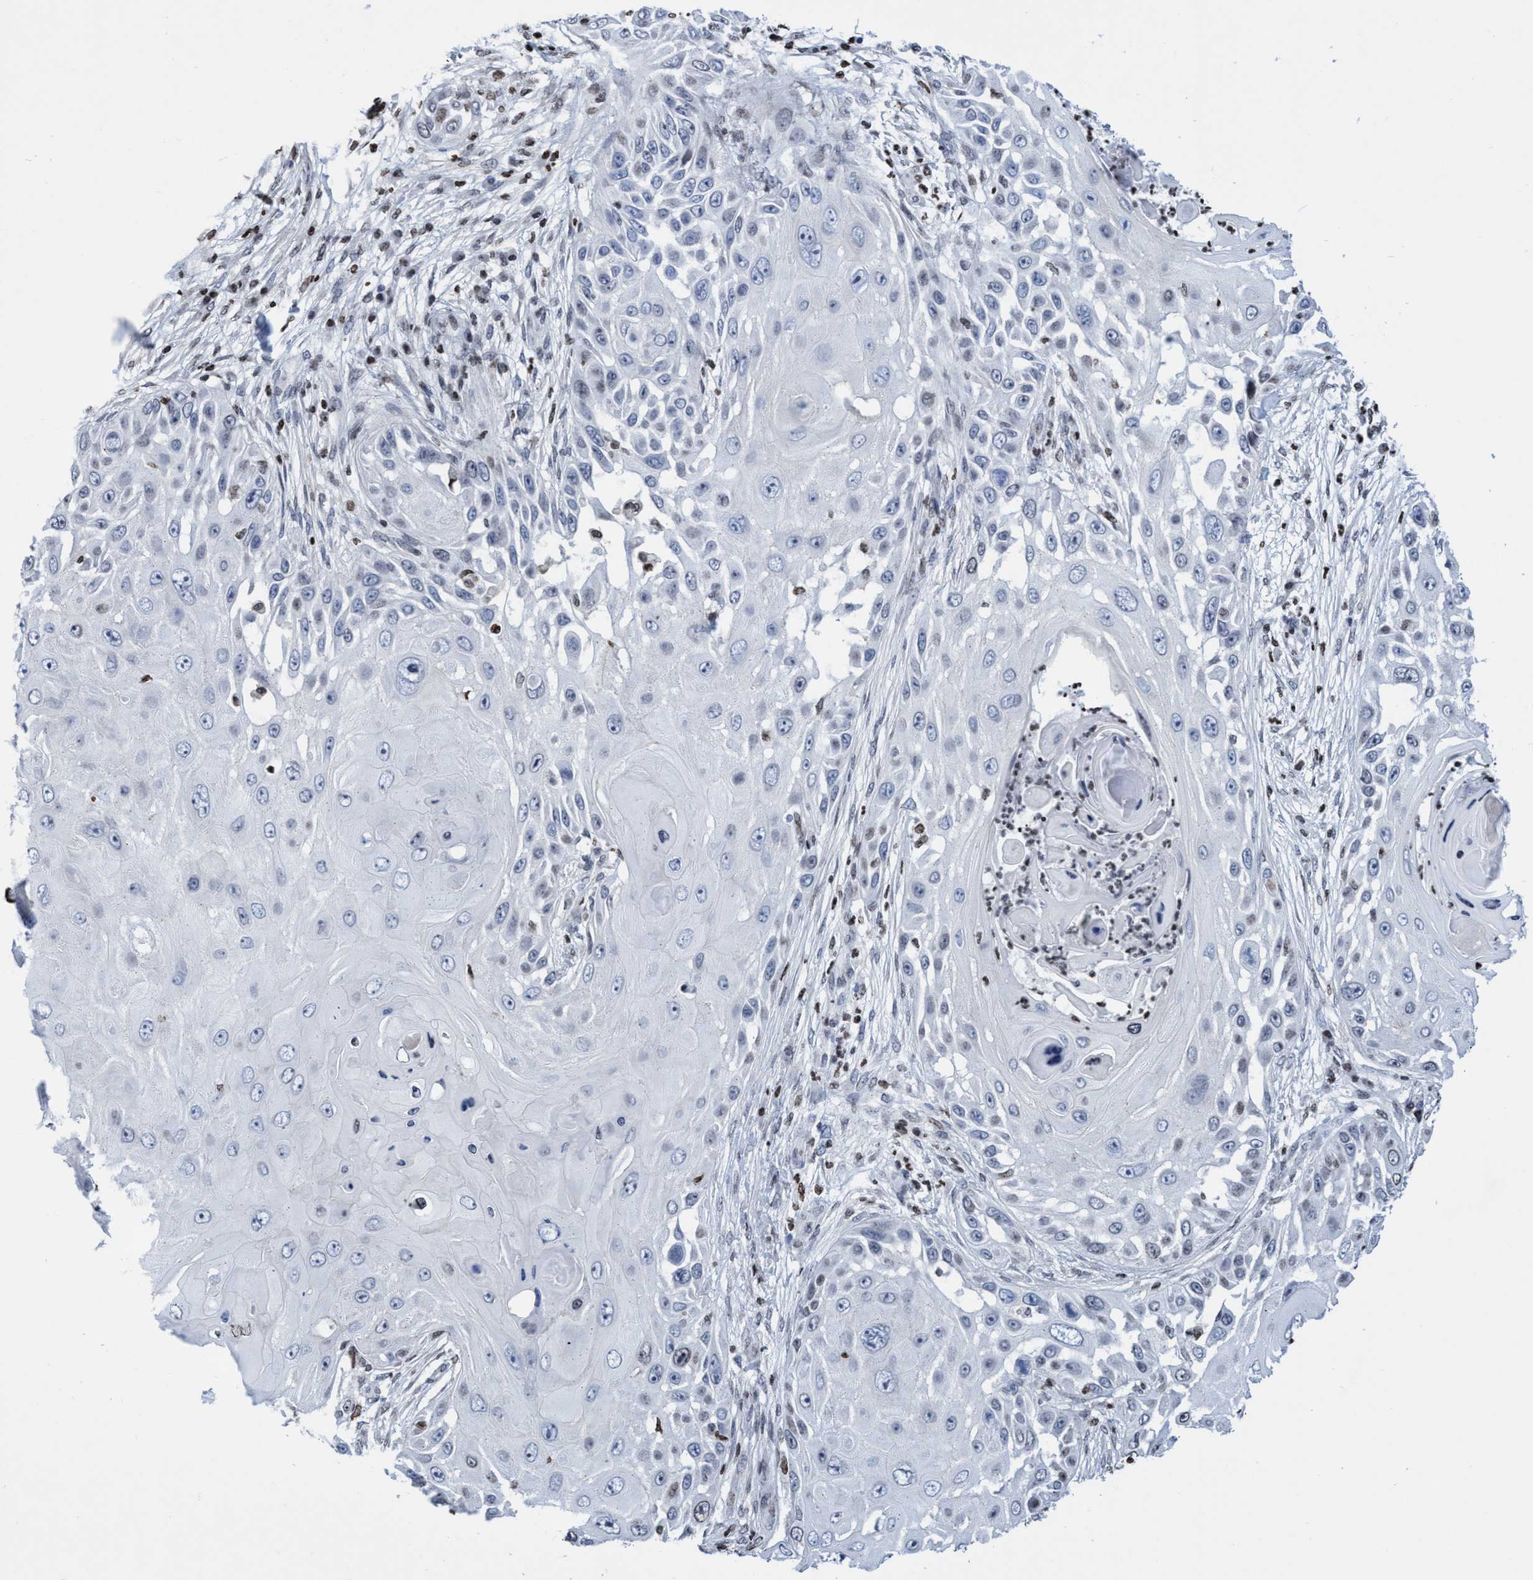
{"staining": {"intensity": "weak", "quantity": "<25%", "location": "nuclear"}, "tissue": "skin cancer", "cell_type": "Tumor cells", "image_type": "cancer", "snomed": [{"axis": "morphology", "description": "Squamous cell carcinoma, NOS"}, {"axis": "topography", "description": "Skin"}], "caption": "Tumor cells show no significant protein staining in skin squamous cell carcinoma.", "gene": "CBX2", "patient": {"sex": "female", "age": 44}}